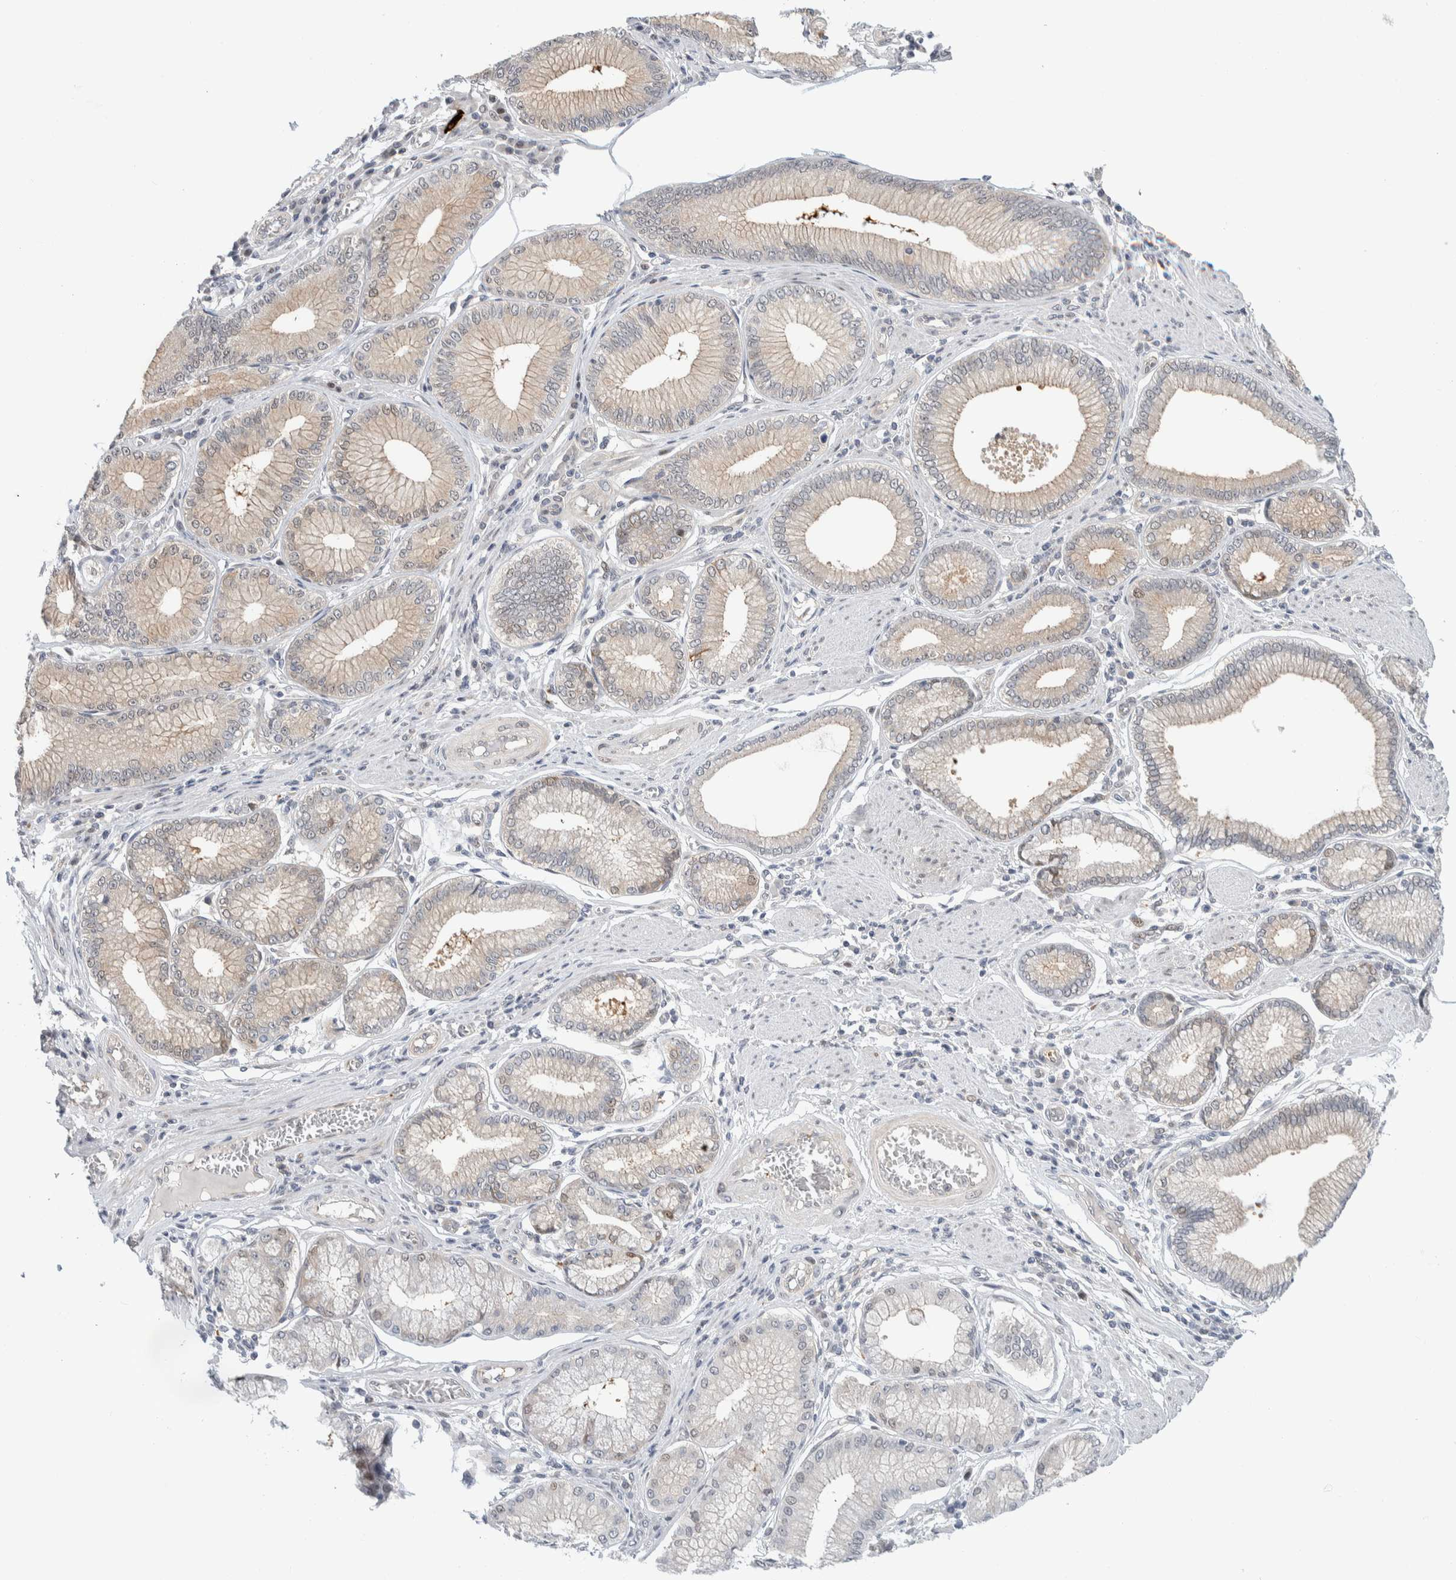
{"staining": {"intensity": "weak", "quantity": "<25%", "location": "cytoplasmic/membranous,nuclear"}, "tissue": "stomach cancer", "cell_type": "Tumor cells", "image_type": "cancer", "snomed": [{"axis": "morphology", "description": "Adenocarcinoma, NOS"}, {"axis": "topography", "description": "Stomach"}], "caption": "DAB immunohistochemical staining of human adenocarcinoma (stomach) reveals no significant expression in tumor cells.", "gene": "NCR3LG1", "patient": {"sex": "male", "age": 59}}